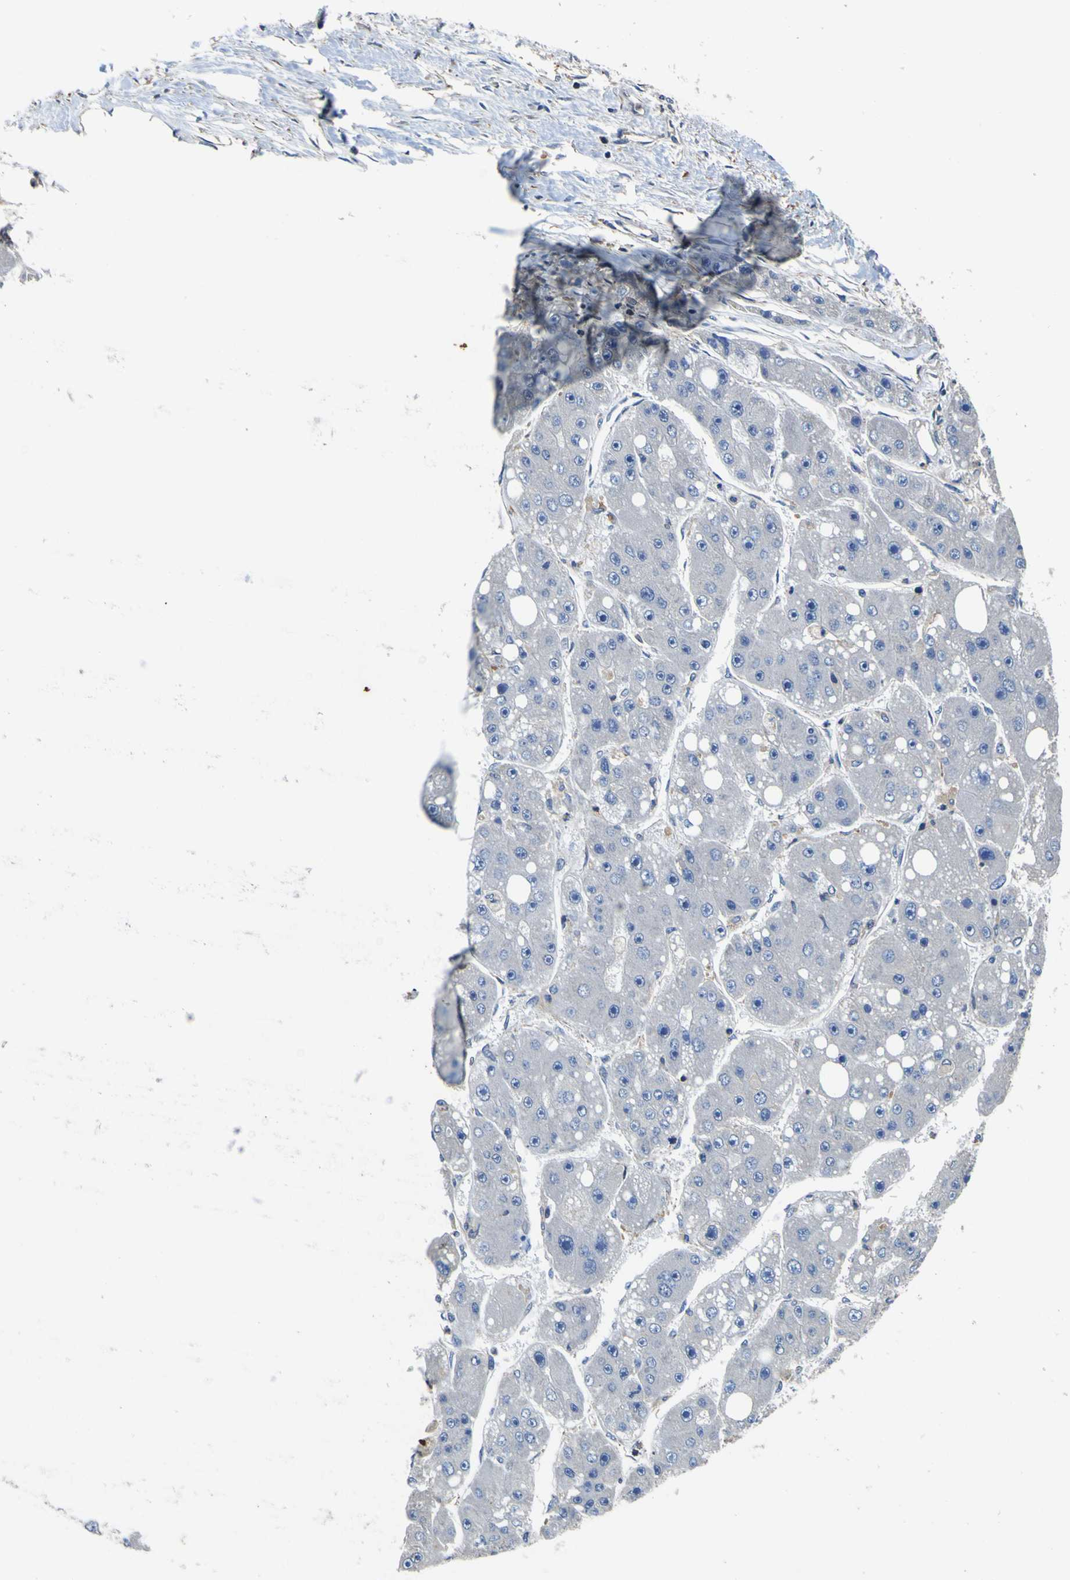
{"staining": {"intensity": "negative", "quantity": "none", "location": "none"}, "tissue": "liver cancer", "cell_type": "Tumor cells", "image_type": "cancer", "snomed": [{"axis": "morphology", "description": "Carcinoma, Hepatocellular, NOS"}, {"axis": "topography", "description": "Liver"}], "caption": "Immunohistochemistry image of neoplastic tissue: liver cancer stained with DAB (3,3'-diaminobenzidine) reveals no significant protein positivity in tumor cells. (Brightfield microscopy of DAB (3,3'-diaminobenzidine) IHC at high magnification).", "gene": "CNR2", "patient": {"sex": "female", "age": 61}}